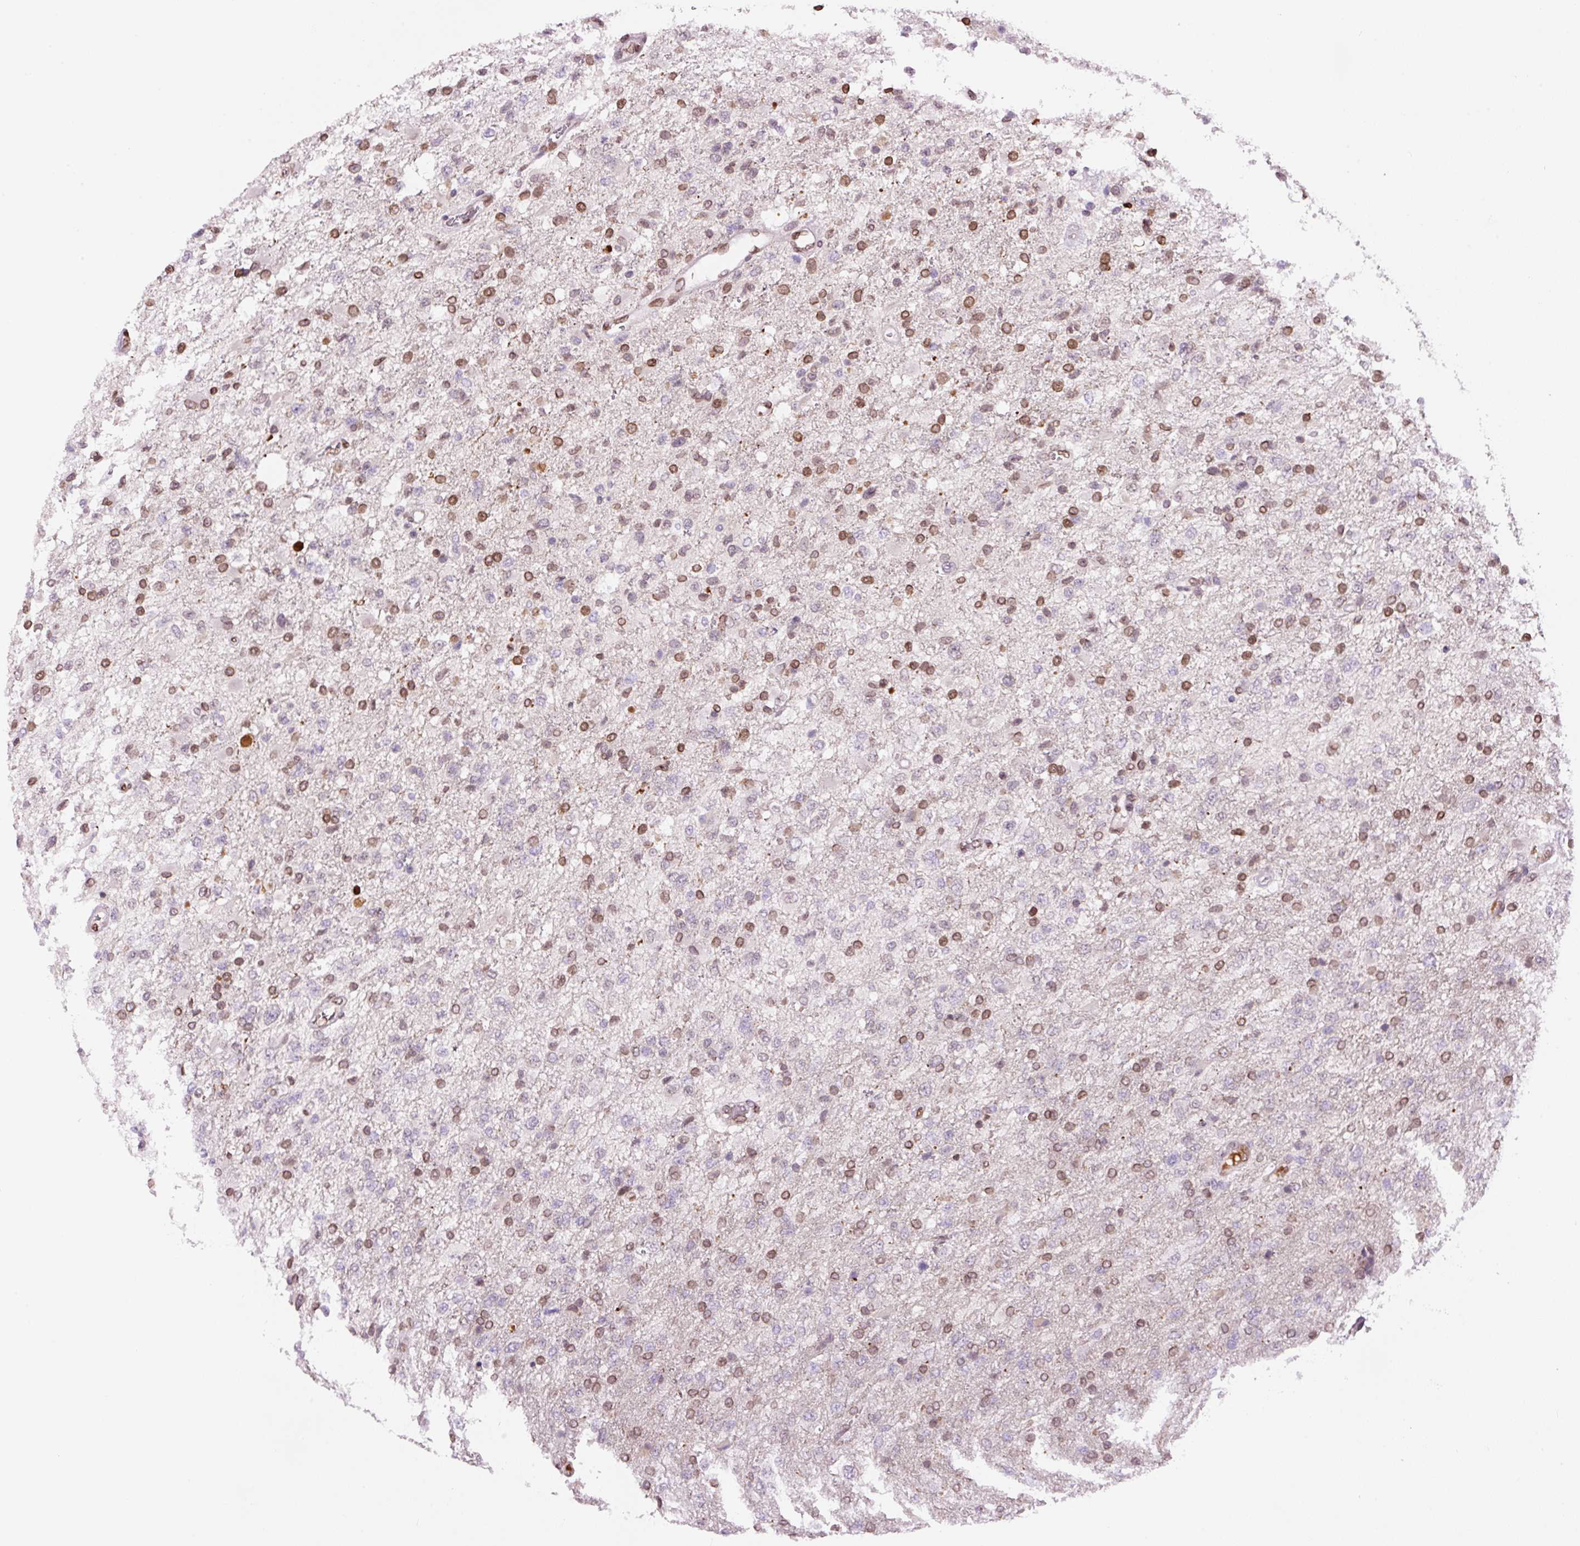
{"staining": {"intensity": "moderate", "quantity": "25%-75%", "location": "cytoplasmic/membranous,nuclear"}, "tissue": "glioma", "cell_type": "Tumor cells", "image_type": "cancer", "snomed": [{"axis": "morphology", "description": "Glioma, malignant, High grade"}, {"axis": "topography", "description": "Brain"}], "caption": "High-power microscopy captured an immunohistochemistry (IHC) micrograph of malignant glioma (high-grade), revealing moderate cytoplasmic/membranous and nuclear positivity in about 25%-75% of tumor cells.", "gene": "ZNF224", "patient": {"sex": "female", "age": 74}}